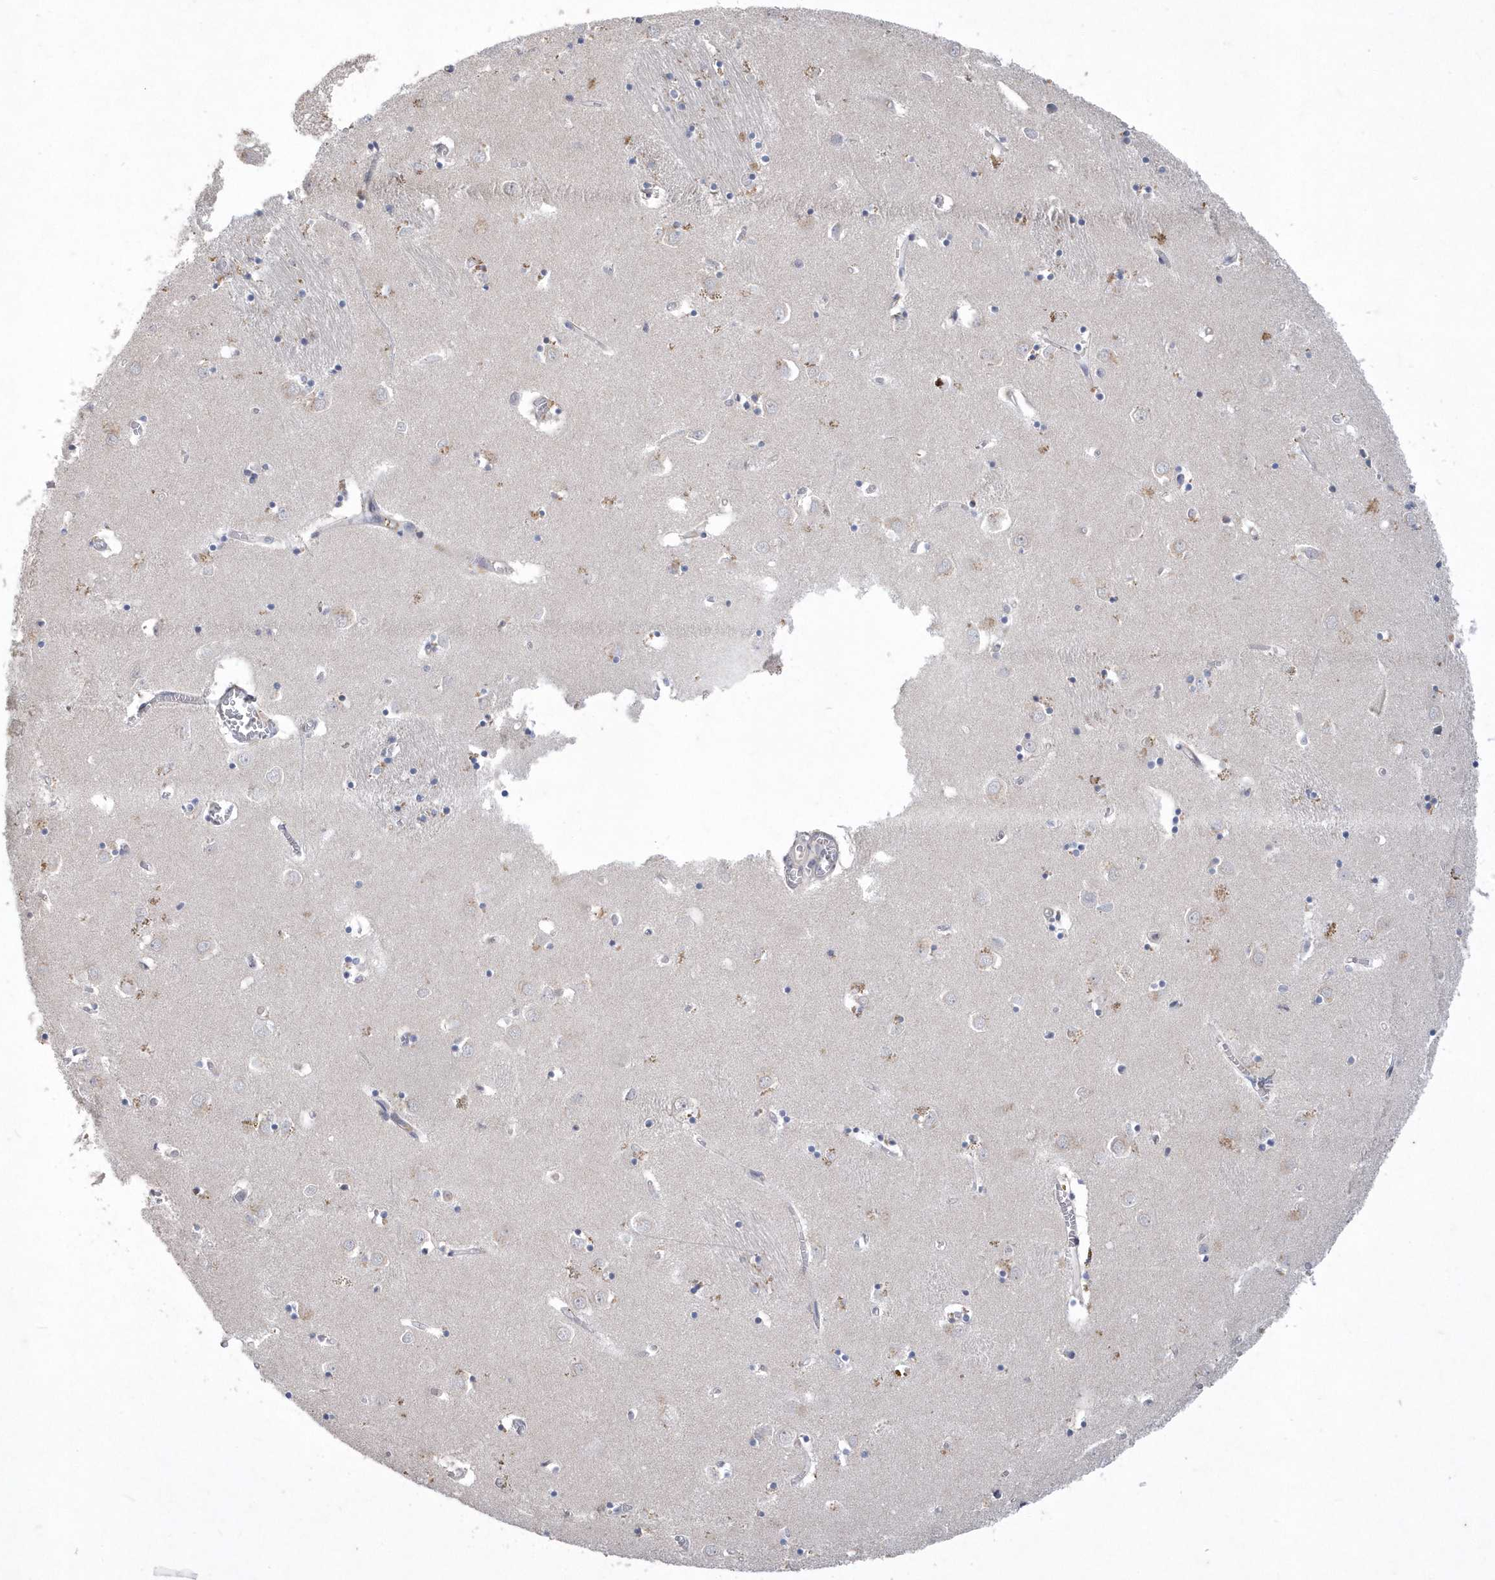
{"staining": {"intensity": "negative", "quantity": "none", "location": "none"}, "tissue": "caudate", "cell_type": "Glial cells", "image_type": "normal", "snomed": [{"axis": "morphology", "description": "Normal tissue, NOS"}, {"axis": "topography", "description": "Lateral ventricle wall"}], "caption": "Caudate was stained to show a protein in brown. There is no significant staining in glial cells. (DAB (3,3'-diaminobenzidine) IHC with hematoxylin counter stain).", "gene": "TSPEAR", "patient": {"sex": "male", "age": 70}}